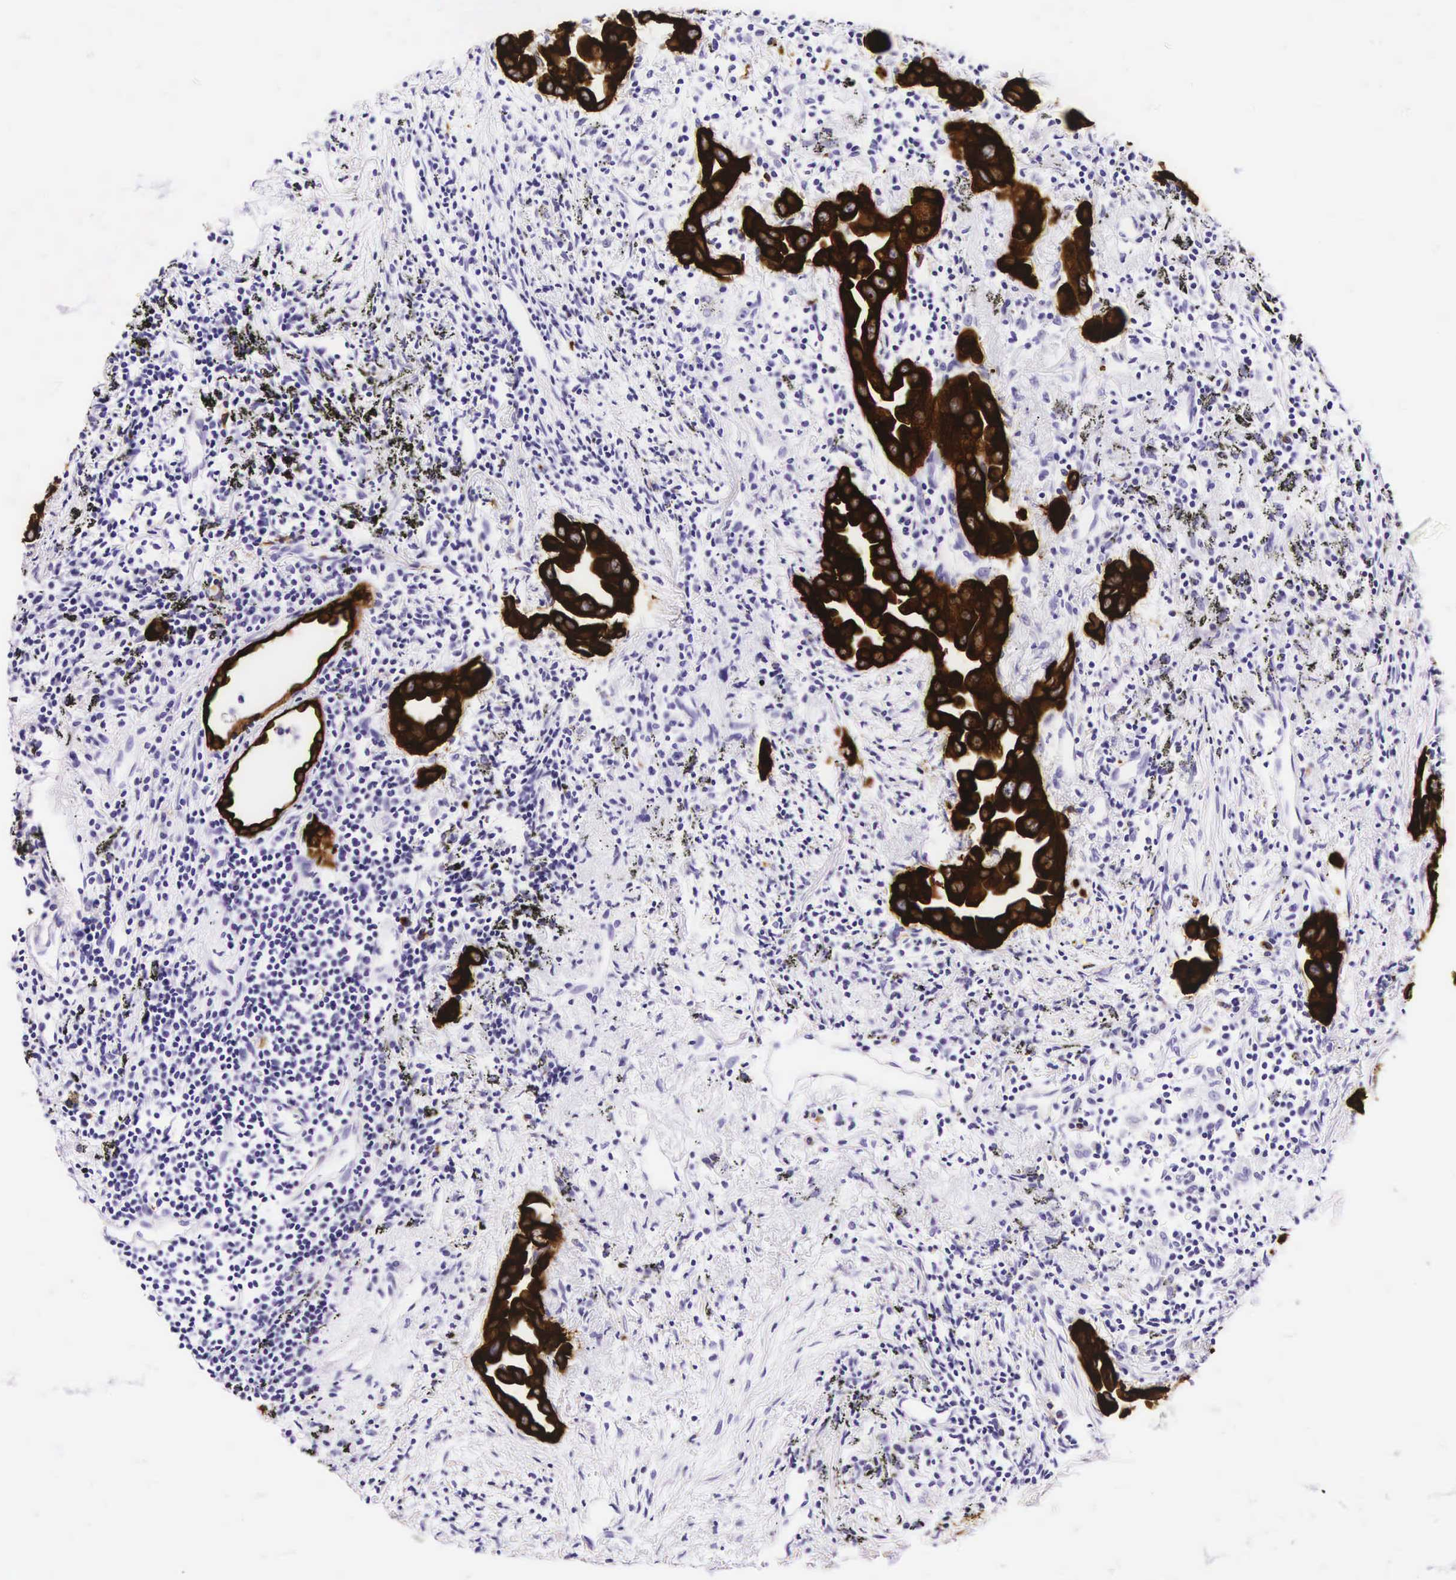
{"staining": {"intensity": "strong", "quantity": ">75%", "location": "cytoplasmic/membranous"}, "tissue": "lung cancer", "cell_type": "Tumor cells", "image_type": "cancer", "snomed": [{"axis": "morphology", "description": "Adenocarcinoma, NOS"}, {"axis": "topography", "description": "Lung"}], "caption": "Brown immunohistochemical staining in lung adenocarcinoma shows strong cytoplasmic/membranous expression in approximately >75% of tumor cells.", "gene": "KRT18", "patient": {"sex": "male", "age": 68}}